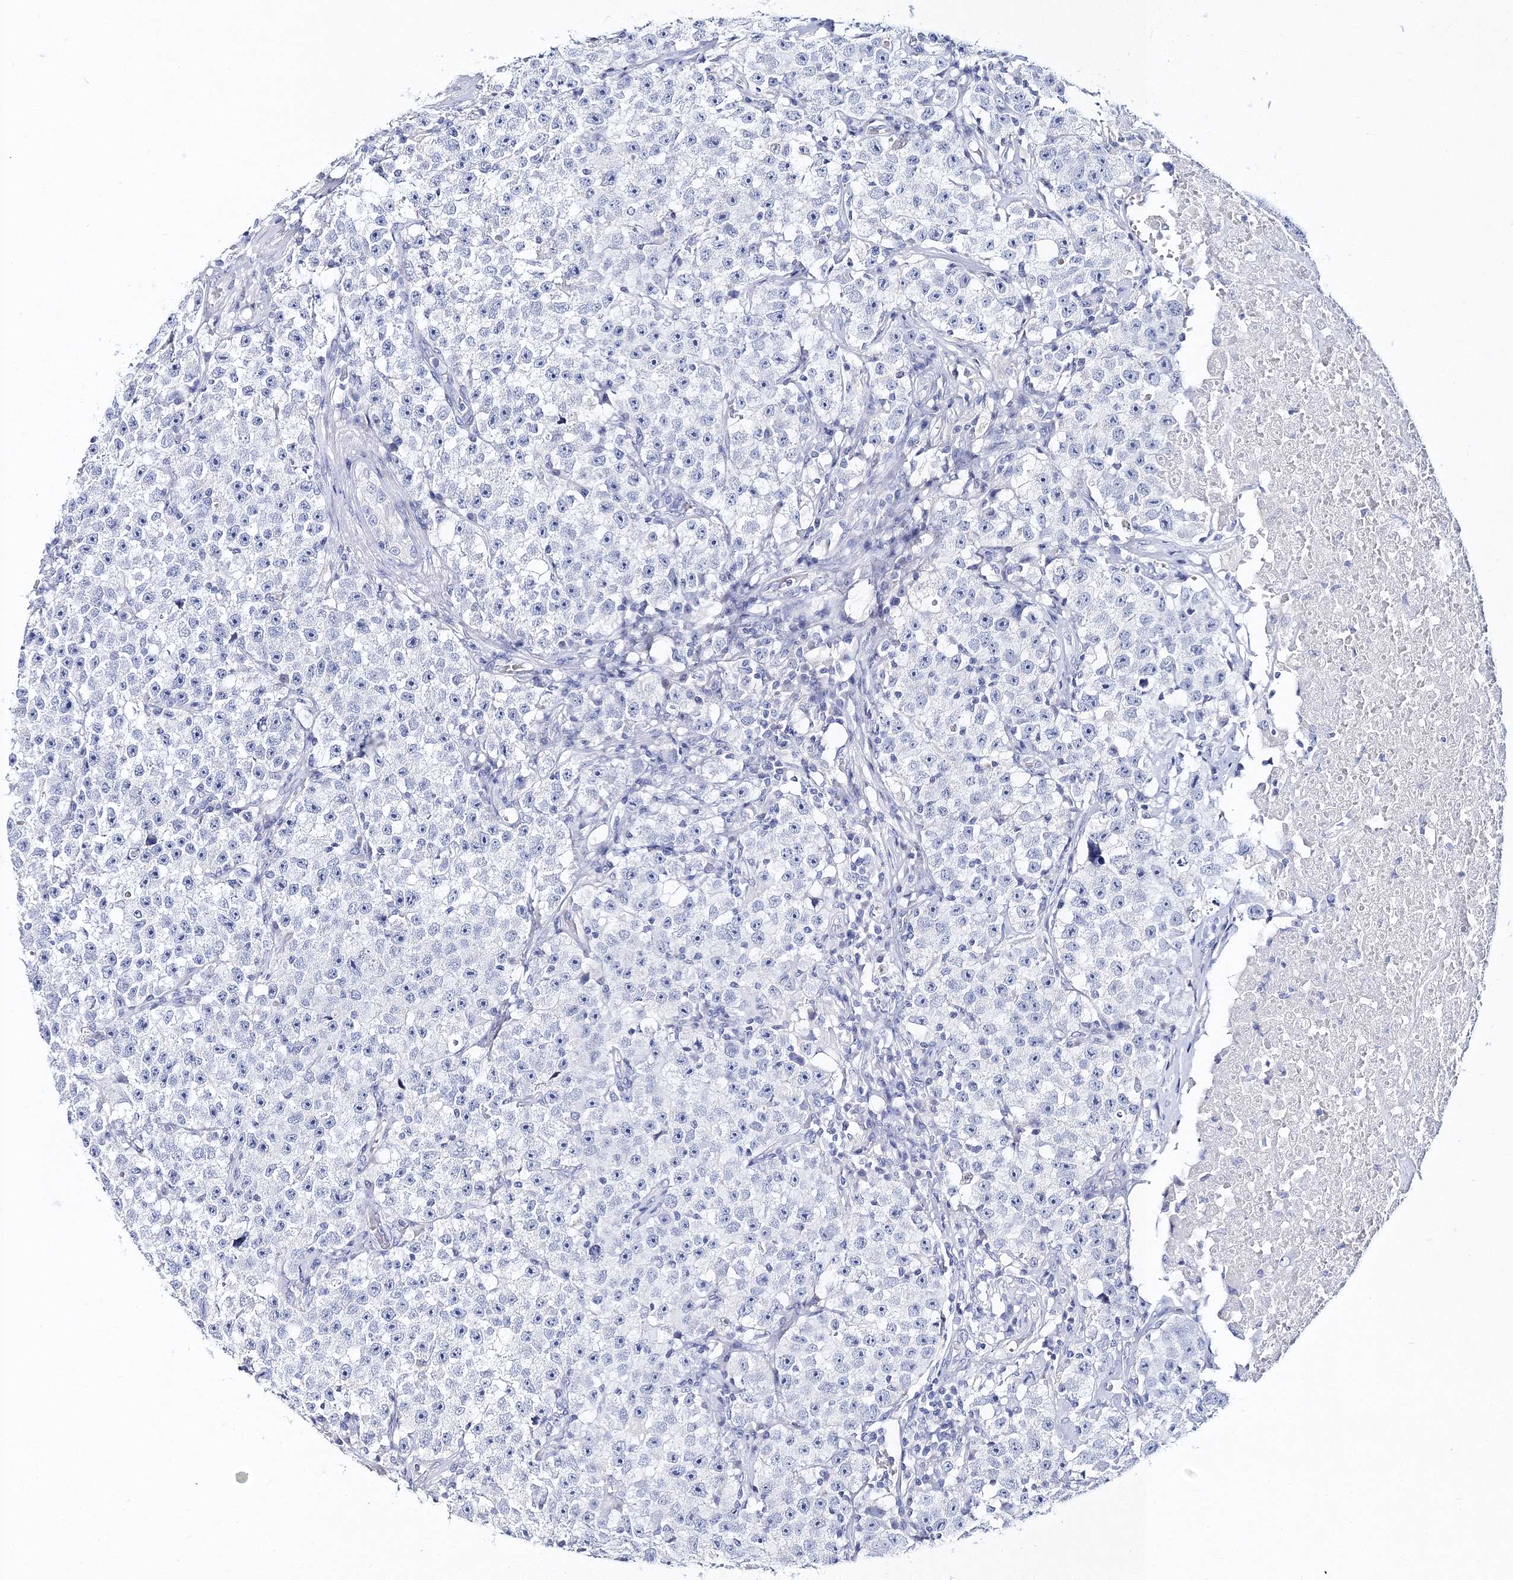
{"staining": {"intensity": "negative", "quantity": "none", "location": "none"}, "tissue": "testis cancer", "cell_type": "Tumor cells", "image_type": "cancer", "snomed": [{"axis": "morphology", "description": "Seminoma, NOS"}, {"axis": "topography", "description": "Testis"}], "caption": "Immunohistochemistry micrograph of human seminoma (testis) stained for a protein (brown), which exhibits no expression in tumor cells.", "gene": "MYOZ2", "patient": {"sex": "male", "age": 22}}